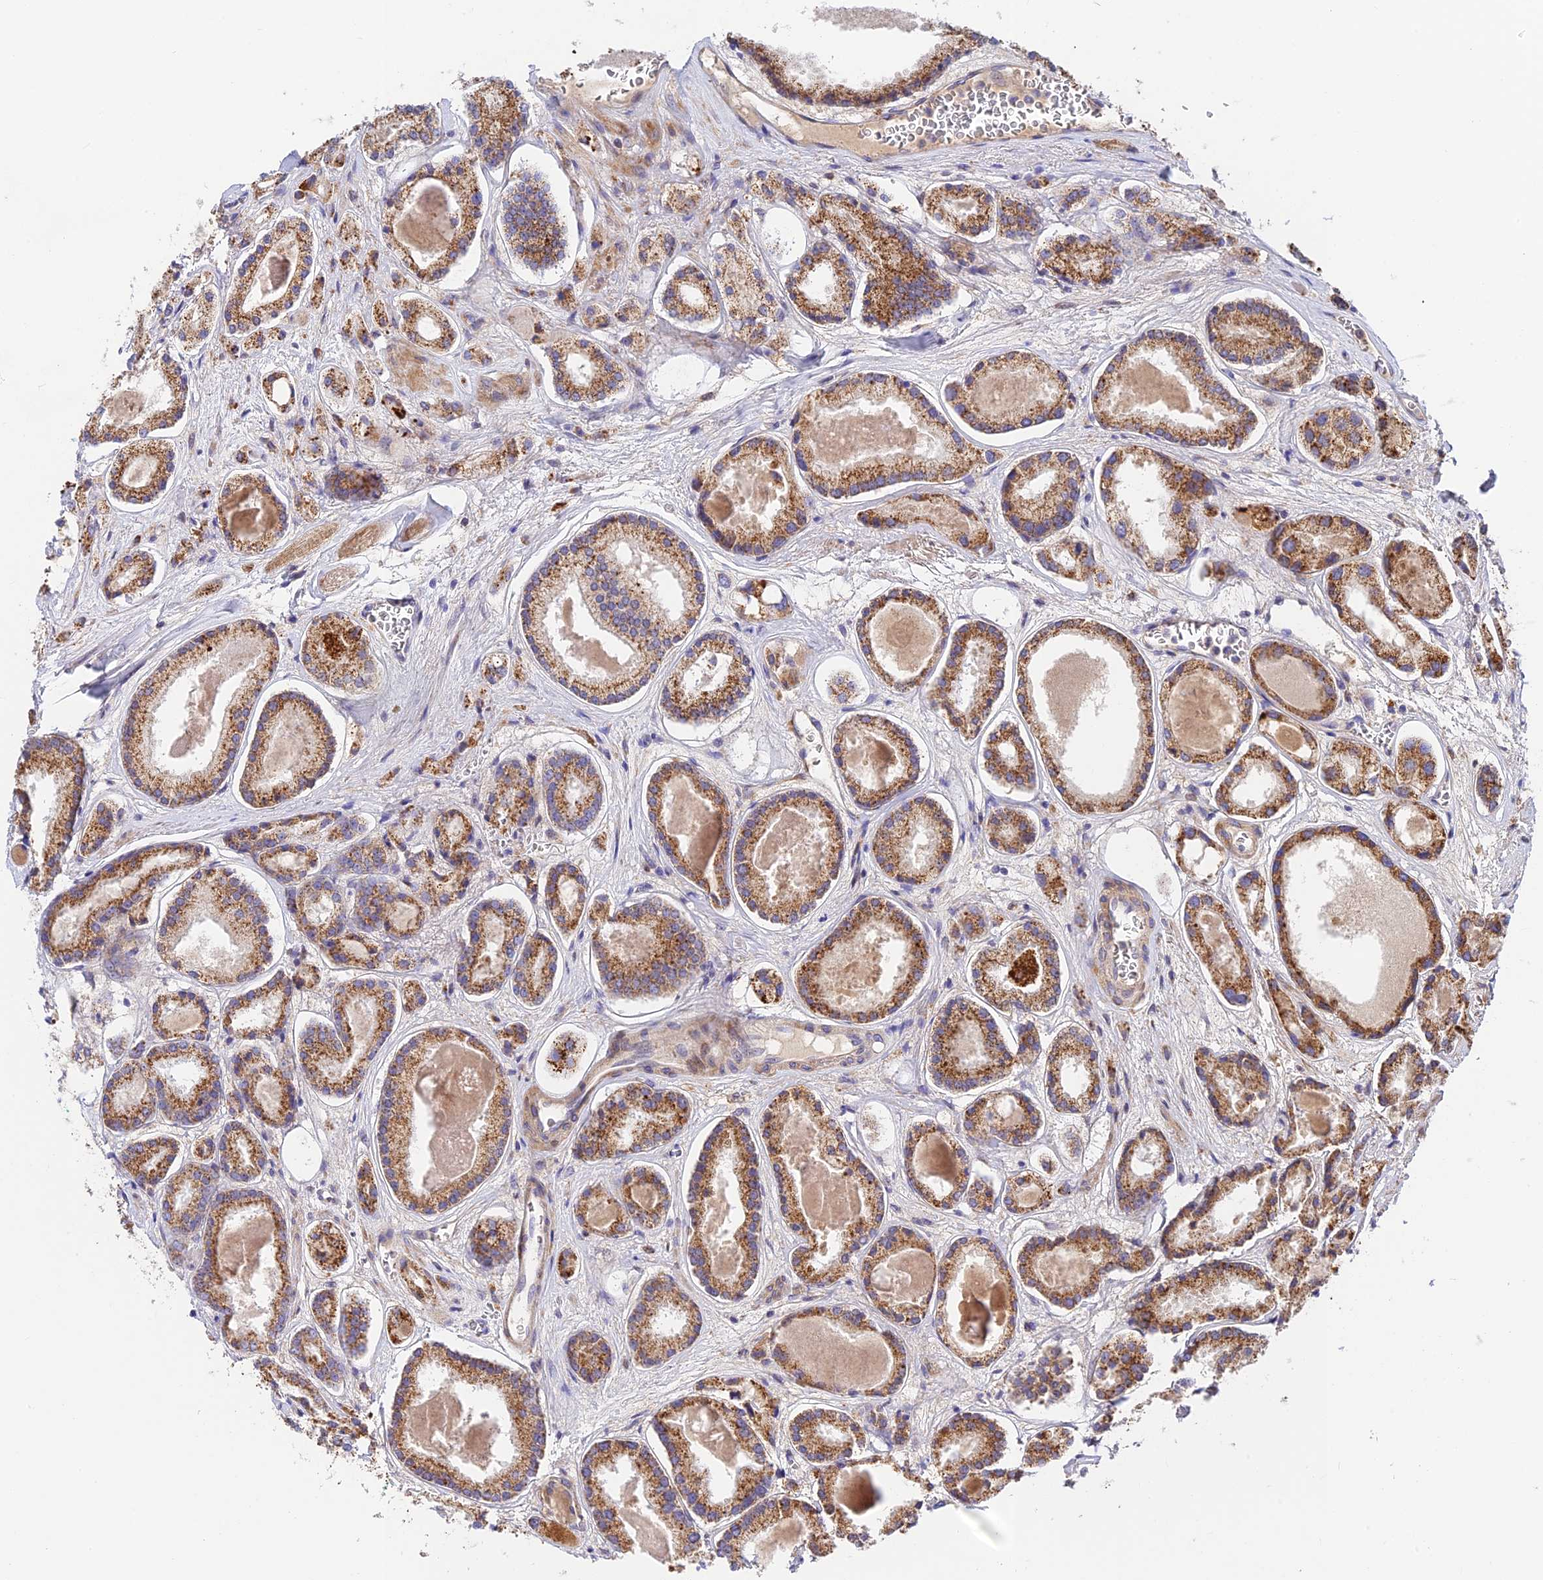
{"staining": {"intensity": "moderate", "quantity": ">75%", "location": "cytoplasmic/membranous"}, "tissue": "prostate cancer", "cell_type": "Tumor cells", "image_type": "cancer", "snomed": [{"axis": "morphology", "description": "Adenocarcinoma, High grade"}, {"axis": "topography", "description": "Prostate"}], "caption": "Prostate adenocarcinoma (high-grade) stained with a brown dye shows moderate cytoplasmic/membranous positive positivity in about >75% of tumor cells.", "gene": "FUOM", "patient": {"sex": "male", "age": 67}}